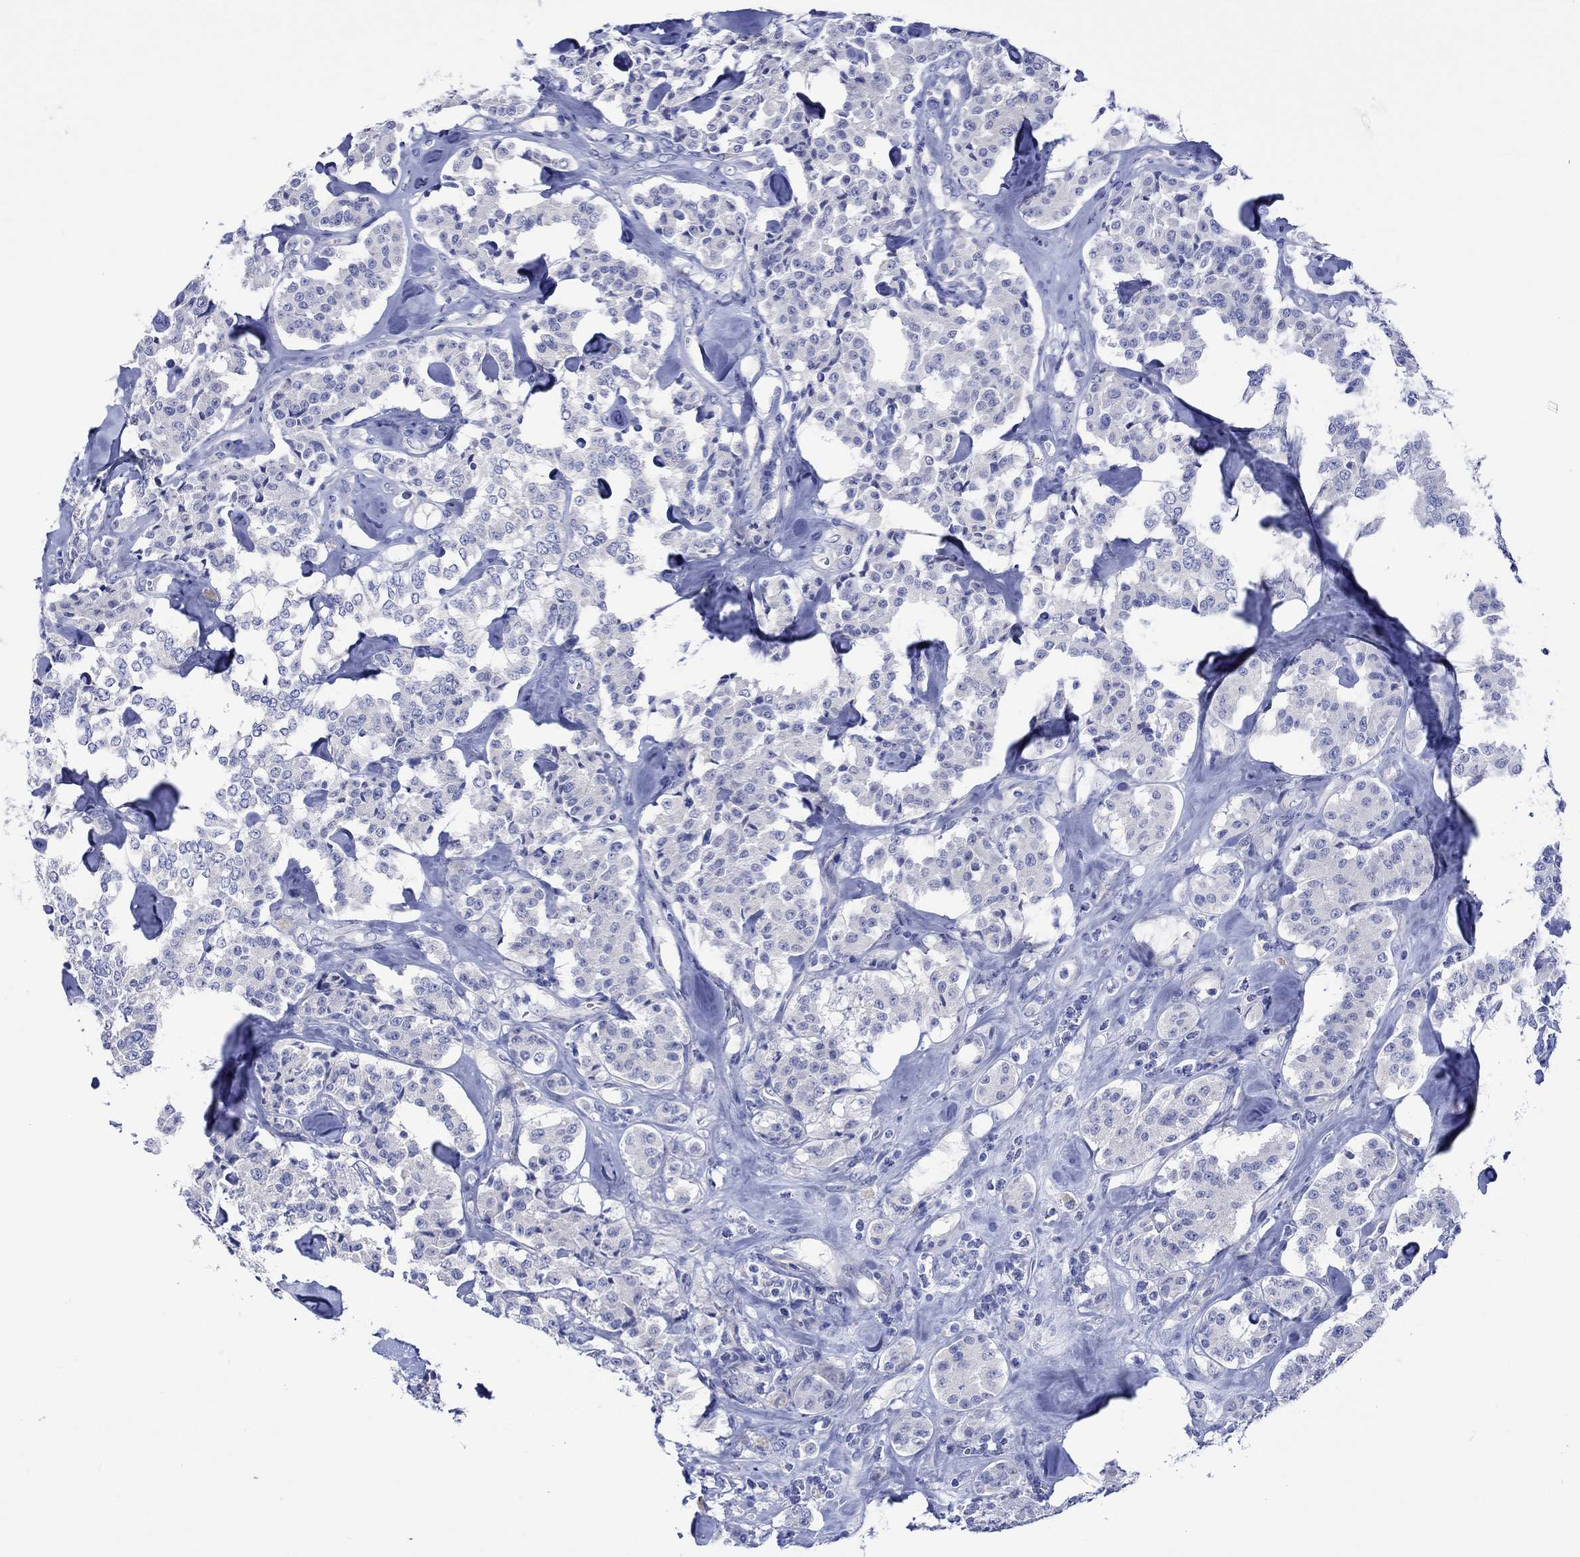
{"staining": {"intensity": "negative", "quantity": "none", "location": "none"}, "tissue": "carcinoid", "cell_type": "Tumor cells", "image_type": "cancer", "snomed": [{"axis": "morphology", "description": "Carcinoid, malignant, NOS"}, {"axis": "topography", "description": "Pancreas"}], "caption": "The photomicrograph shows no significant expression in tumor cells of carcinoid (malignant). (DAB (3,3'-diaminobenzidine) immunohistochemistry visualized using brightfield microscopy, high magnification).", "gene": "HARBI1", "patient": {"sex": "male", "age": 41}}